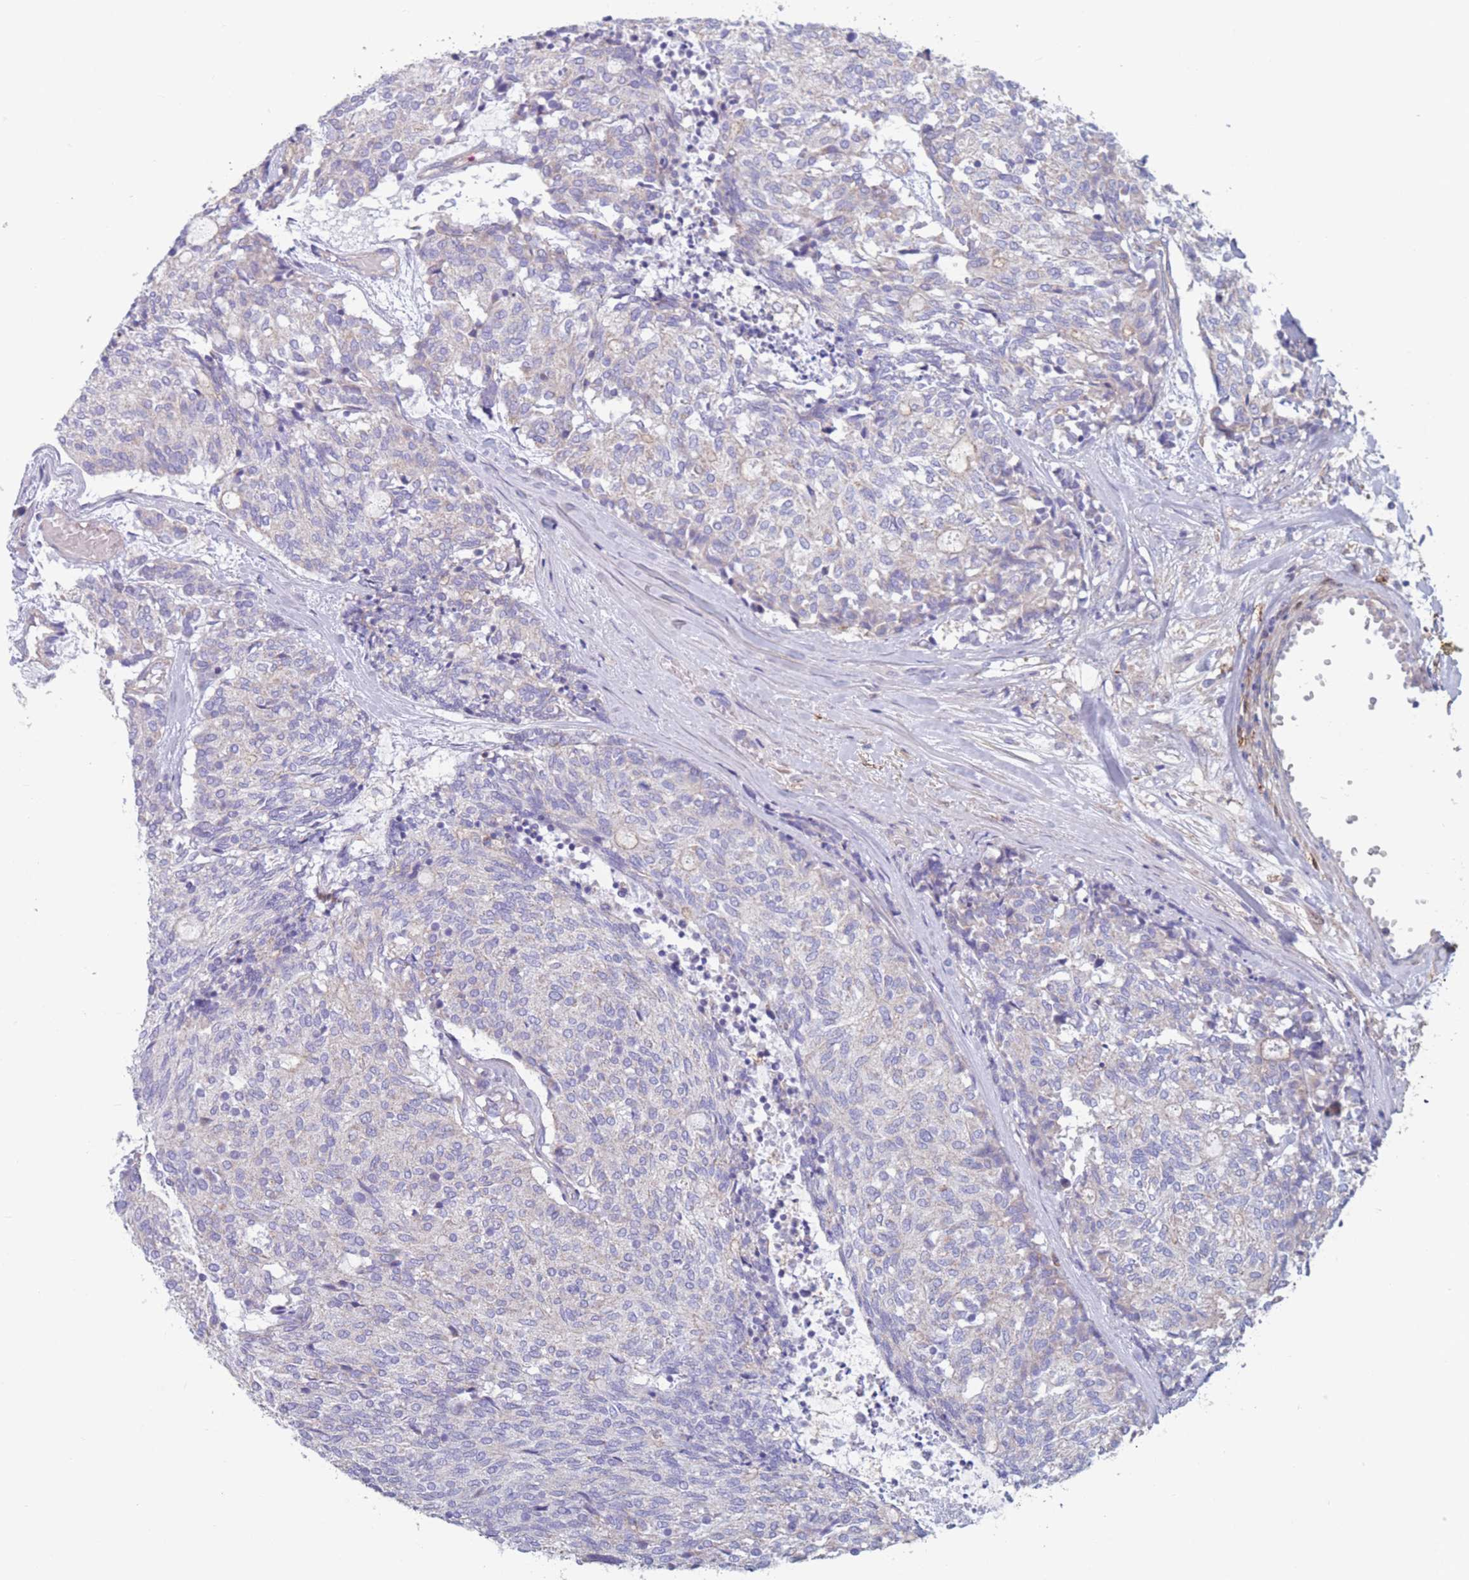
{"staining": {"intensity": "negative", "quantity": "none", "location": "none"}, "tissue": "carcinoid", "cell_type": "Tumor cells", "image_type": "cancer", "snomed": [{"axis": "morphology", "description": "Carcinoid, malignant, NOS"}, {"axis": "topography", "description": "Pancreas"}], "caption": "High power microscopy micrograph of an immunohistochemistry photomicrograph of carcinoid, revealing no significant positivity in tumor cells.", "gene": "ADH1A", "patient": {"sex": "female", "age": 54}}